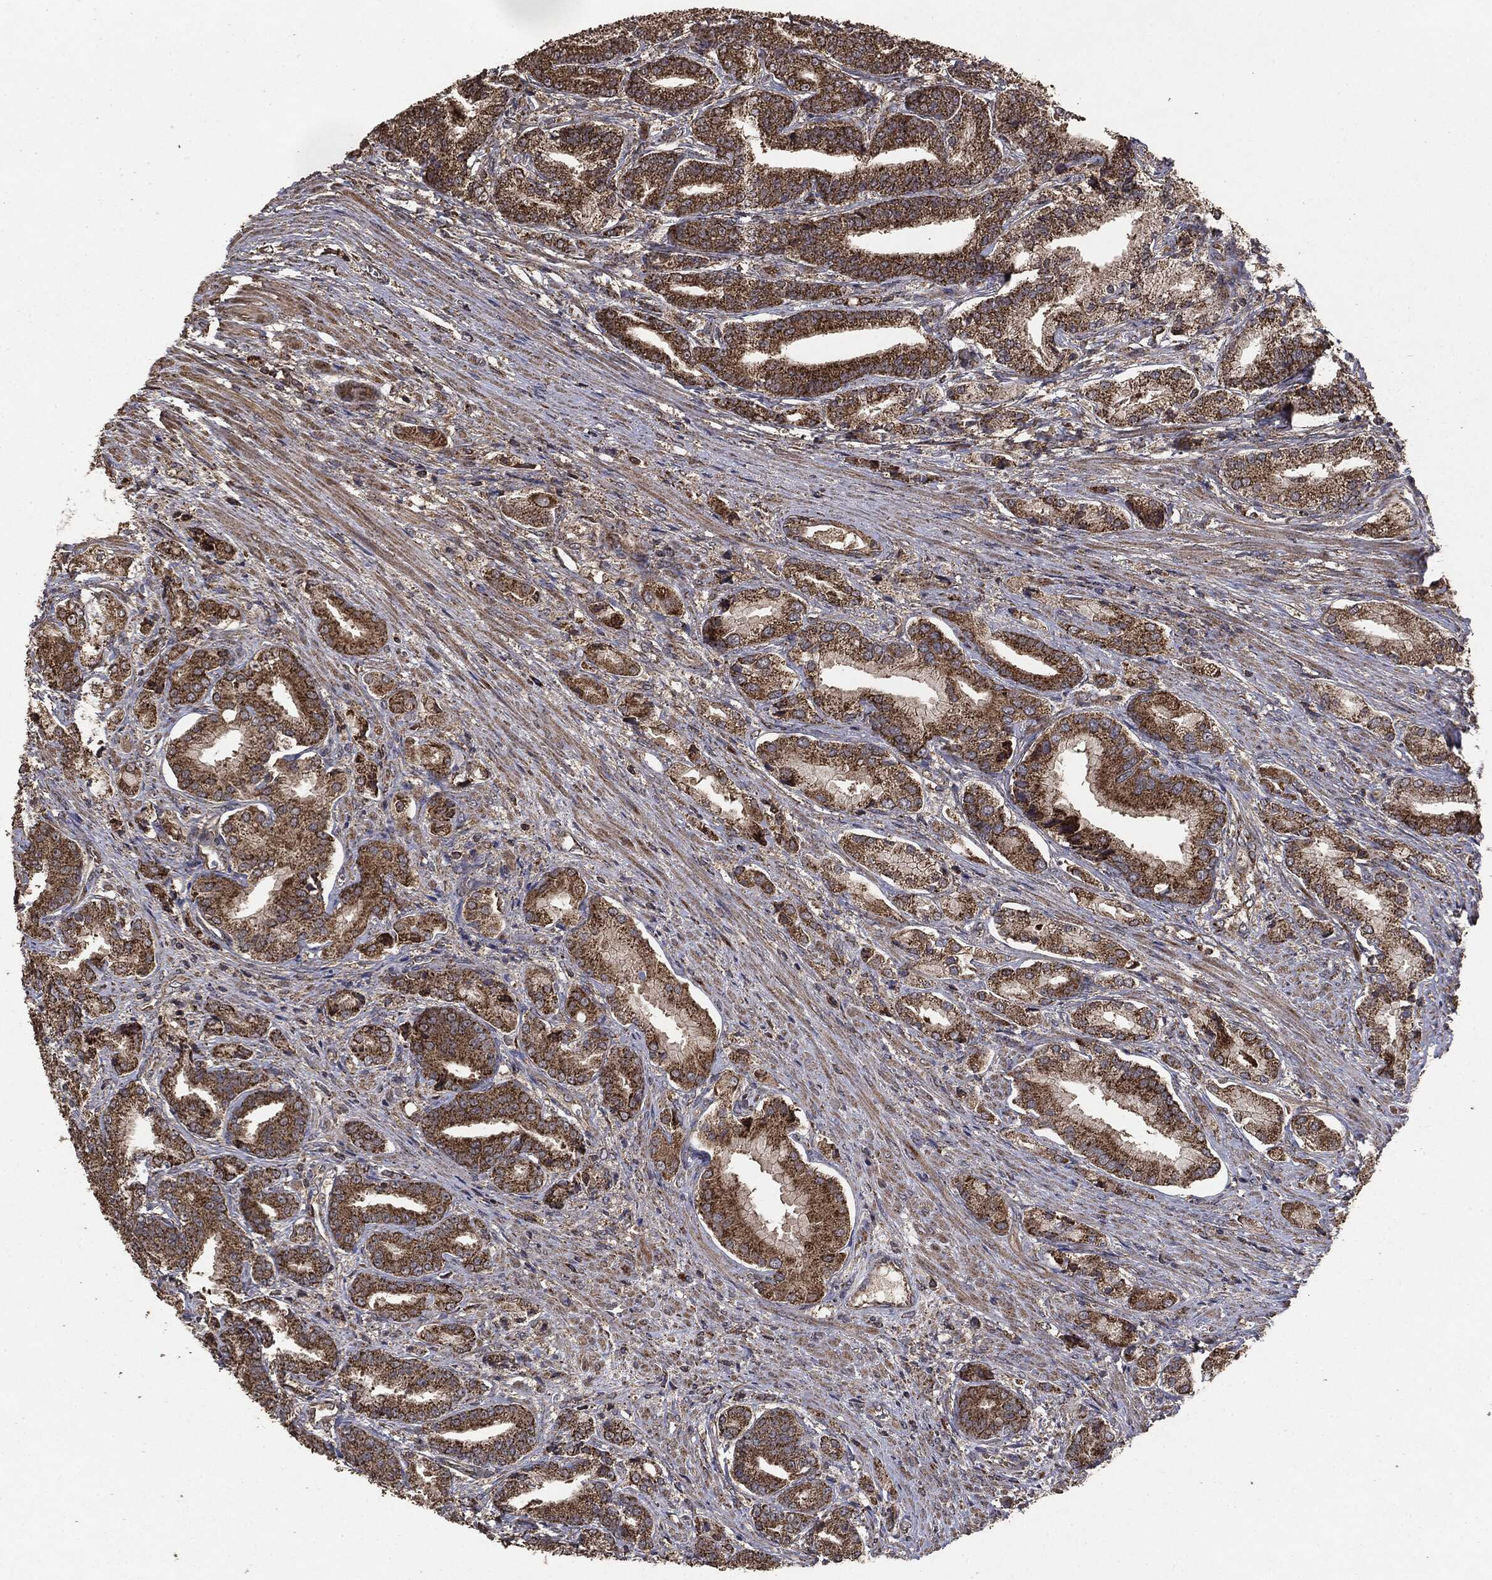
{"staining": {"intensity": "strong", "quantity": ">75%", "location": "cytoplasmic/membranous"}, "tissue": "prostate cancer", "cell_type": "Tumor cells", "image_type": "cancer", "snomed": [{"axis": "morphology", "description": "Adenocarcinoma, High grade"}, {"axis": "topography", "description": "Prostate and seminal vesicle, NOS"}], "caption": "High-grade adenocarcinoma (prostate) stained with DAB (3,3'-diaminobenzidine) IHC exhibits high levels of strong cytoplasmic/membranous expression in approximately >75% of tumor cells. (brown staining indicates protein expression, while blue staining denotes nuclei).", "gene": "MTOR", "patient": {"sex": "male", "age": 61}}